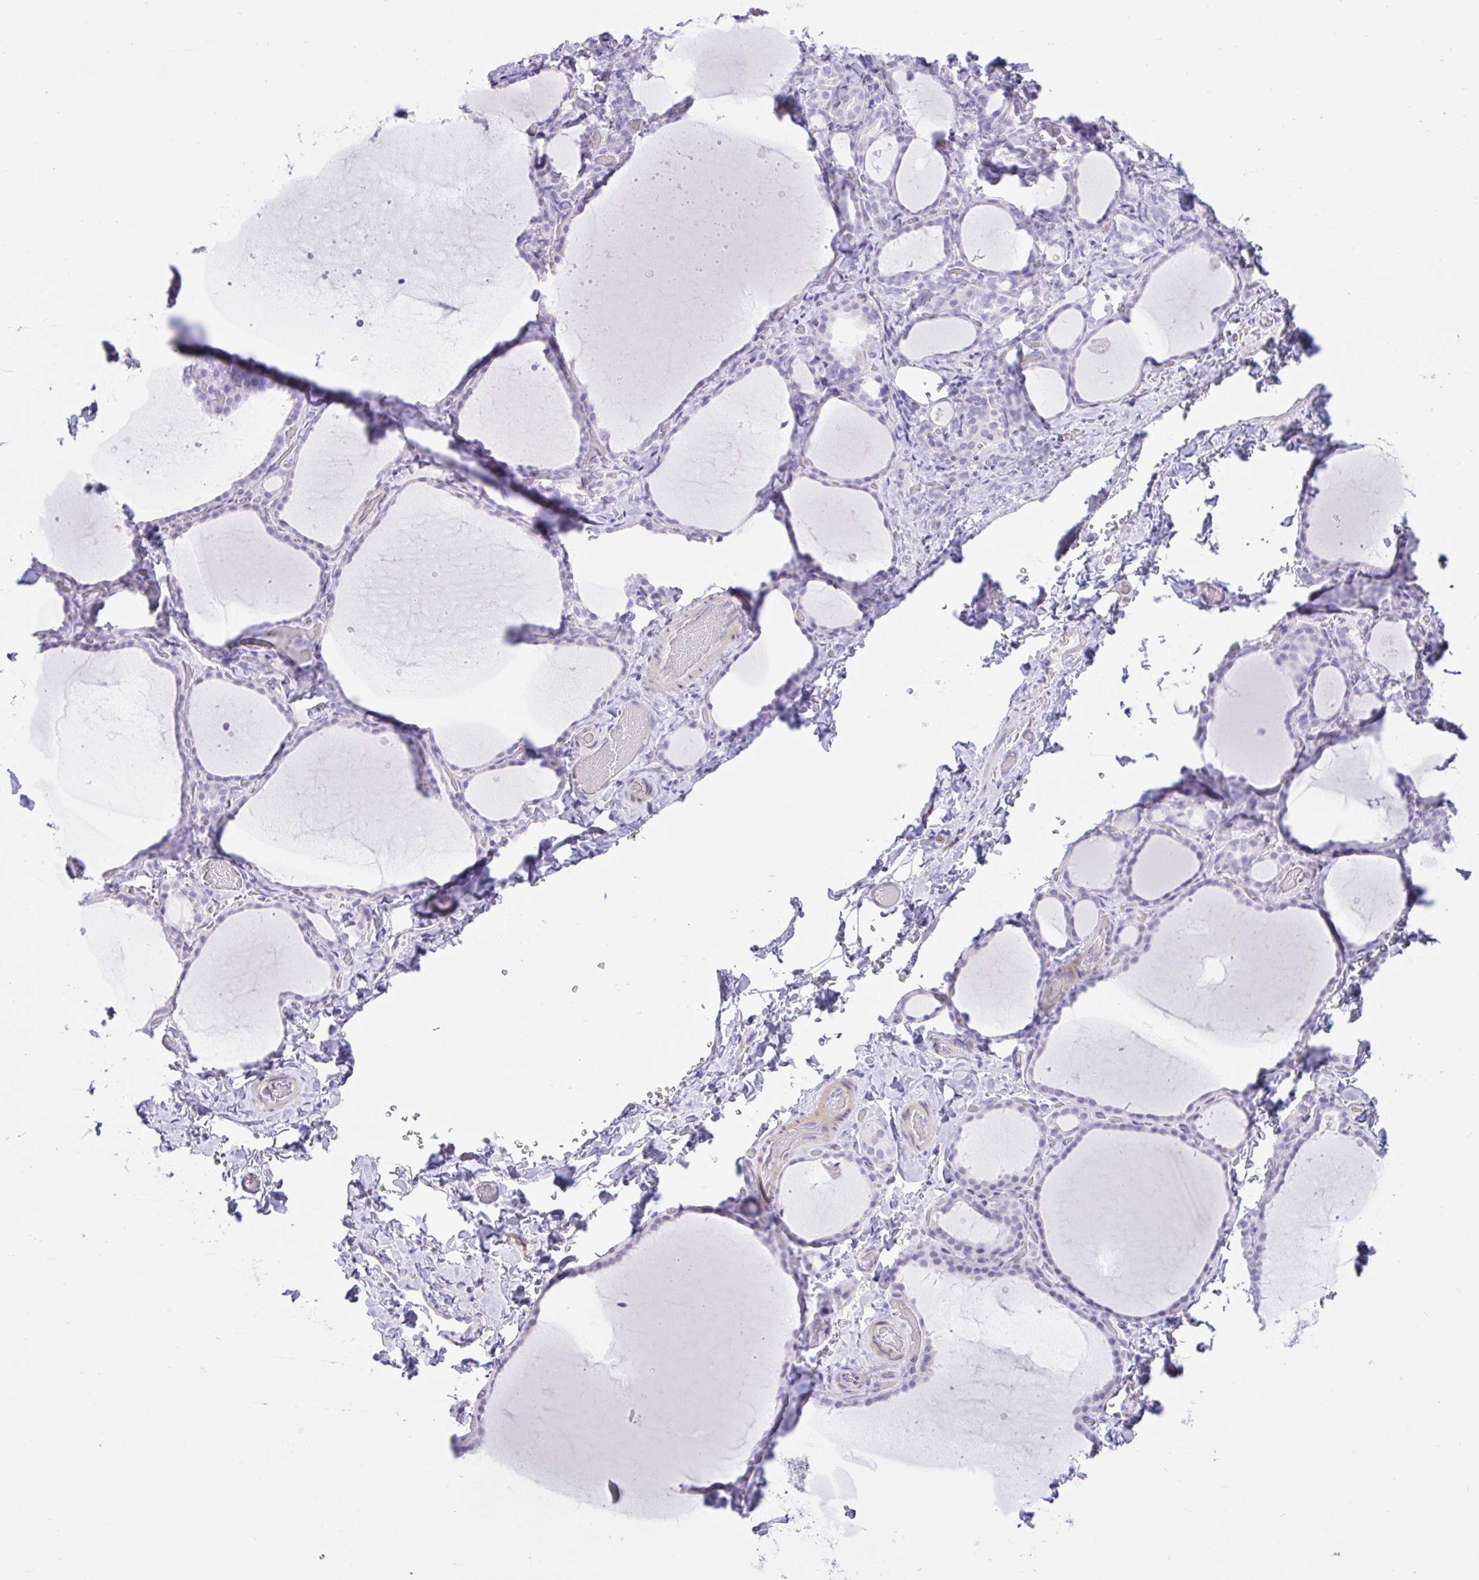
{"staining": {"intensity": "negative", "quantity": "none", "location": "none"}, "tissue": "thyroid gland", "cell_type": "Glandular cells", "image_type": "normal", "snomed": [{"axis": "morphology", "description": "Normal tissue, NOS"}, {"axis": "topography", "description": "Thyroid gland"}], "caption": "Image shows no significant protein staining in glandular cells of unremarkable thyroid gland.", "gene": "REEP1", "patient": {"sex": "female", "age": 22}}